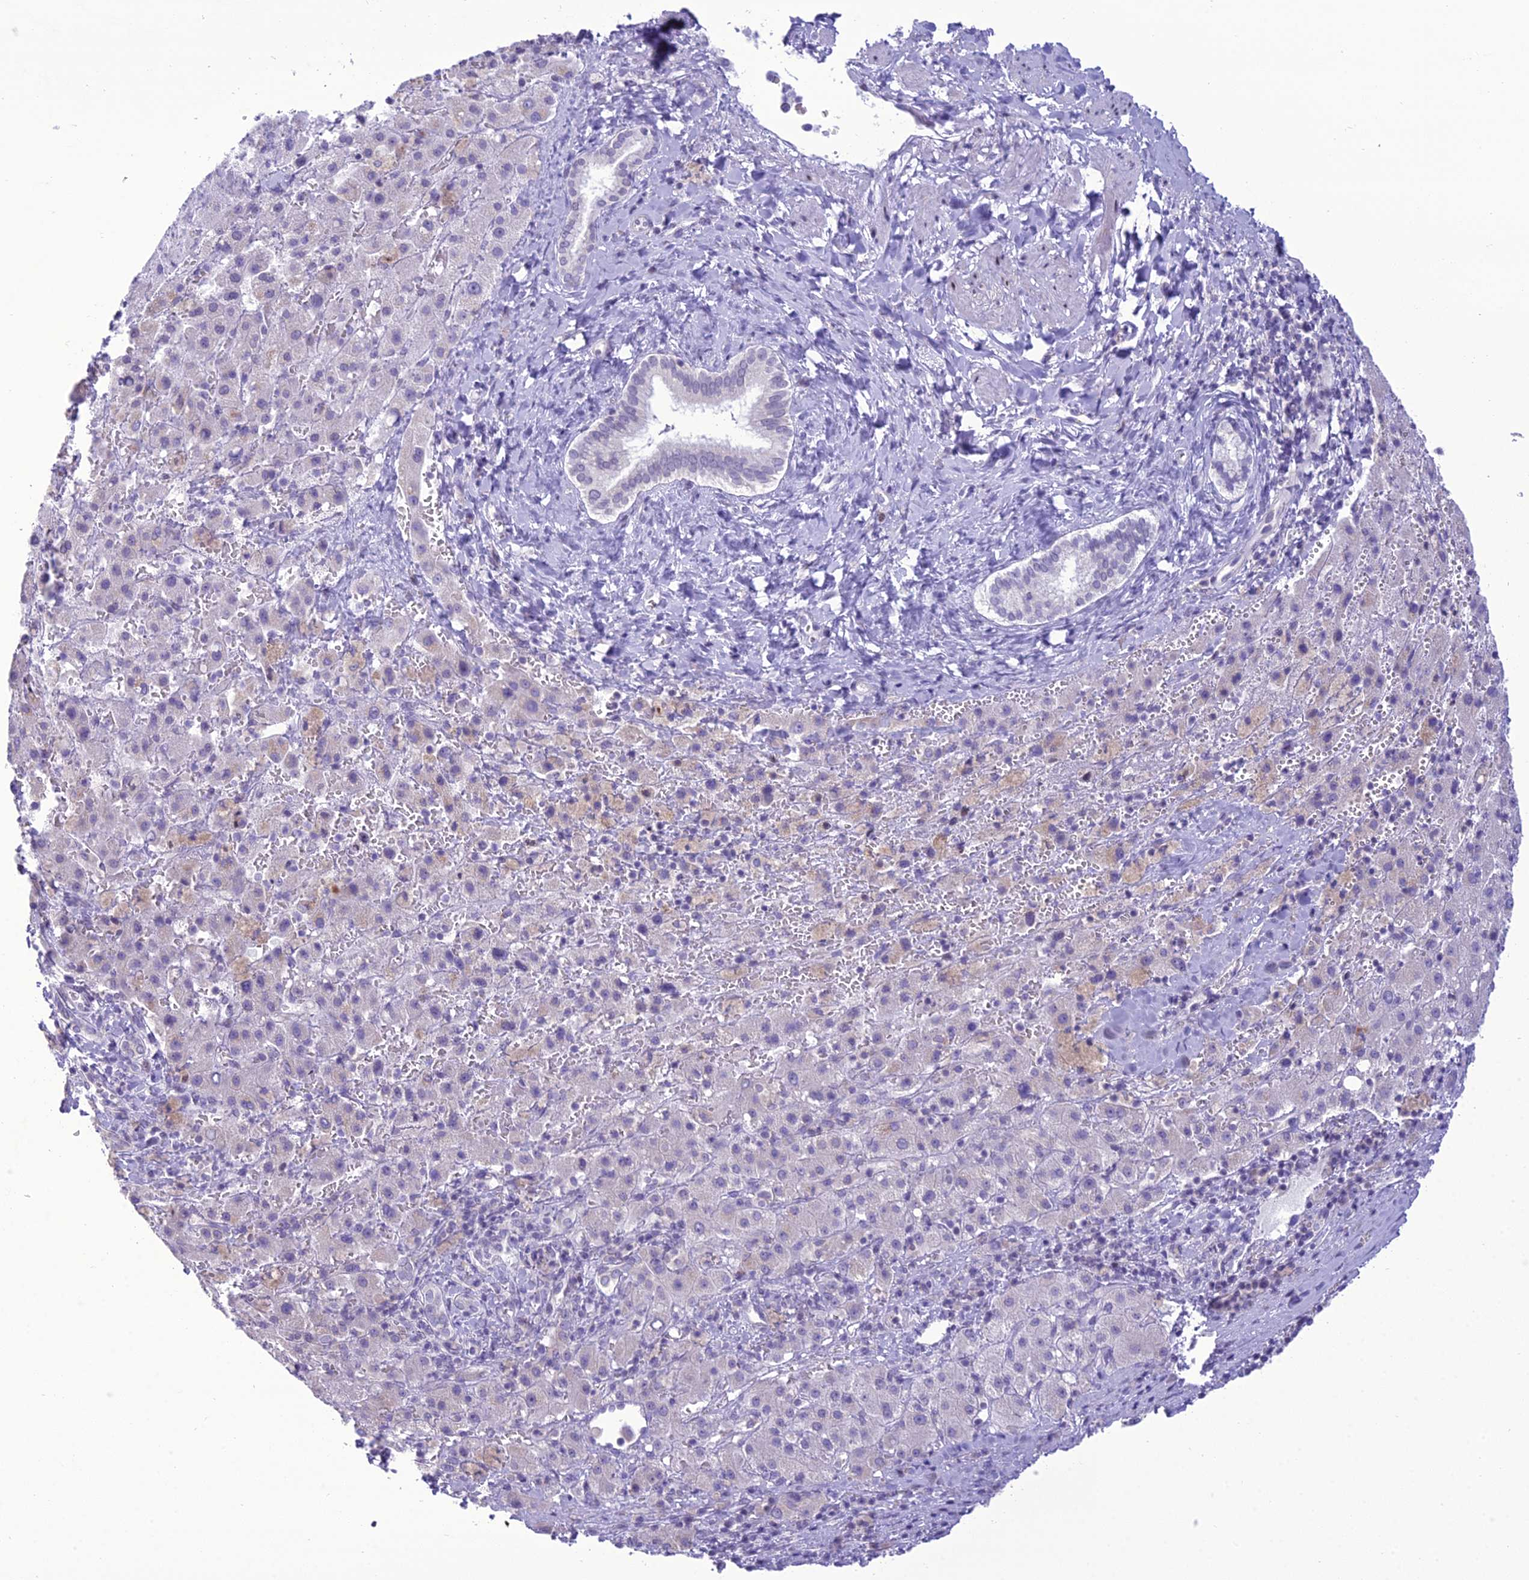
{"staining": {"intensity": "negative", "quantity": "none", "location": "none"}, "tissue": "liver cancer", "cell_type": "Tumor cells", "image_type": "cancer", "snomed": [{"axis": "morphology", "description": "Carcinoma, Hepatocellular, NOS"}, {"axis": "topography", "description": "Liver"}], "caption": "Tumor cells are negative for brown protein staining in liver cancer. Brightfield microscopy of IHC stained with DAB (brown) and hematoxylin (blue), captured at high magnification.", "gene": "B9D2", "patient": {"sex": "female", "age": 58}}